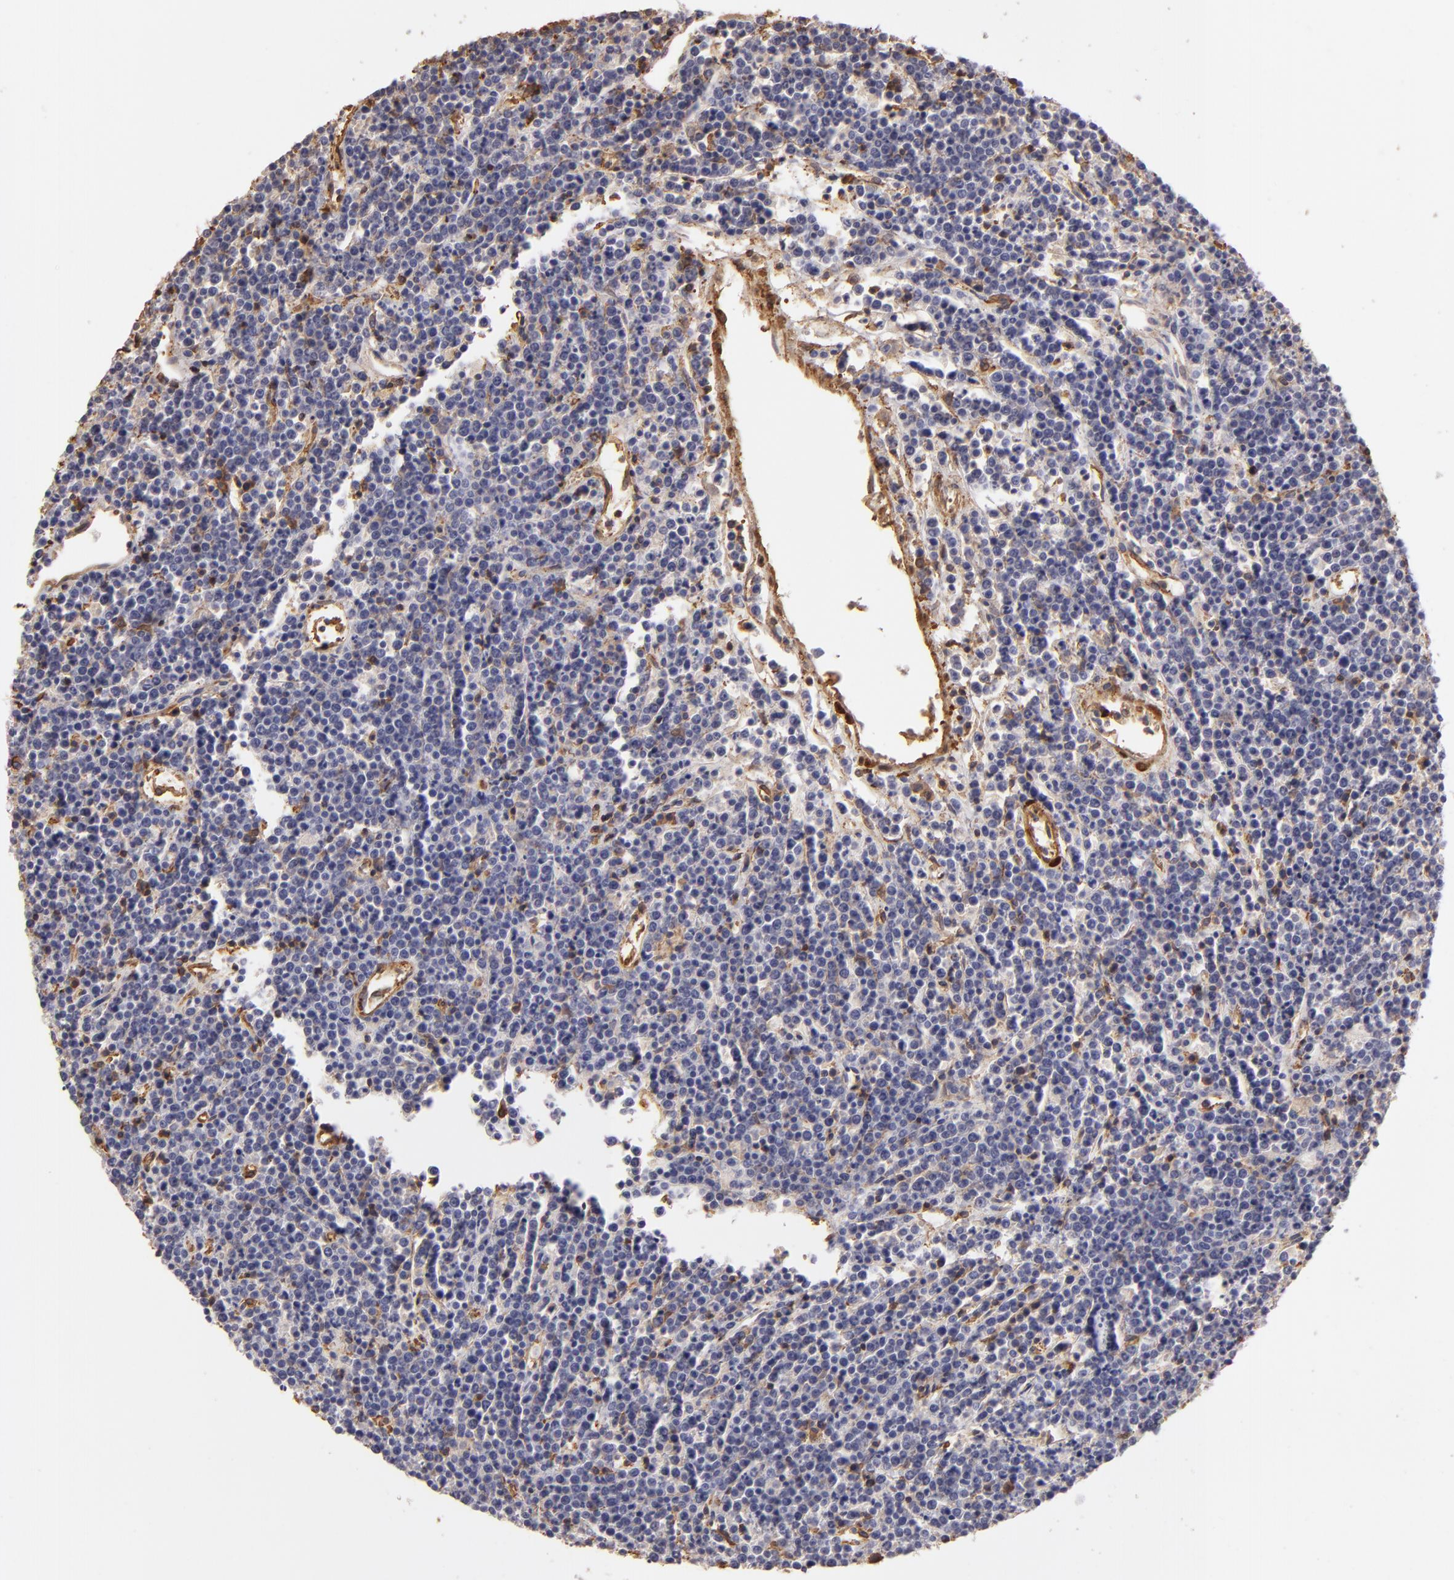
{"staining": {"intensity": "negative", "quantity": "none", "location": "none"}, "tissue": "lymphoma", "cell_type": "Tumor cells", "image_type": "cancer", "snomed": [{"axis": "morphology", "description": "Malignant lymphoma, non-Hodgkin's type, High grade"}, {"axis": "topography", "description": "Ovary"}], "caption": "This is an immunohistochemistry (IHC) micrograph of high-grade malignant lymphoma, non-Hodgkin's type. There is no staining in tumor cells.", "gene": "HSPB6", "patient": {"sex": "female", "age": 56}}